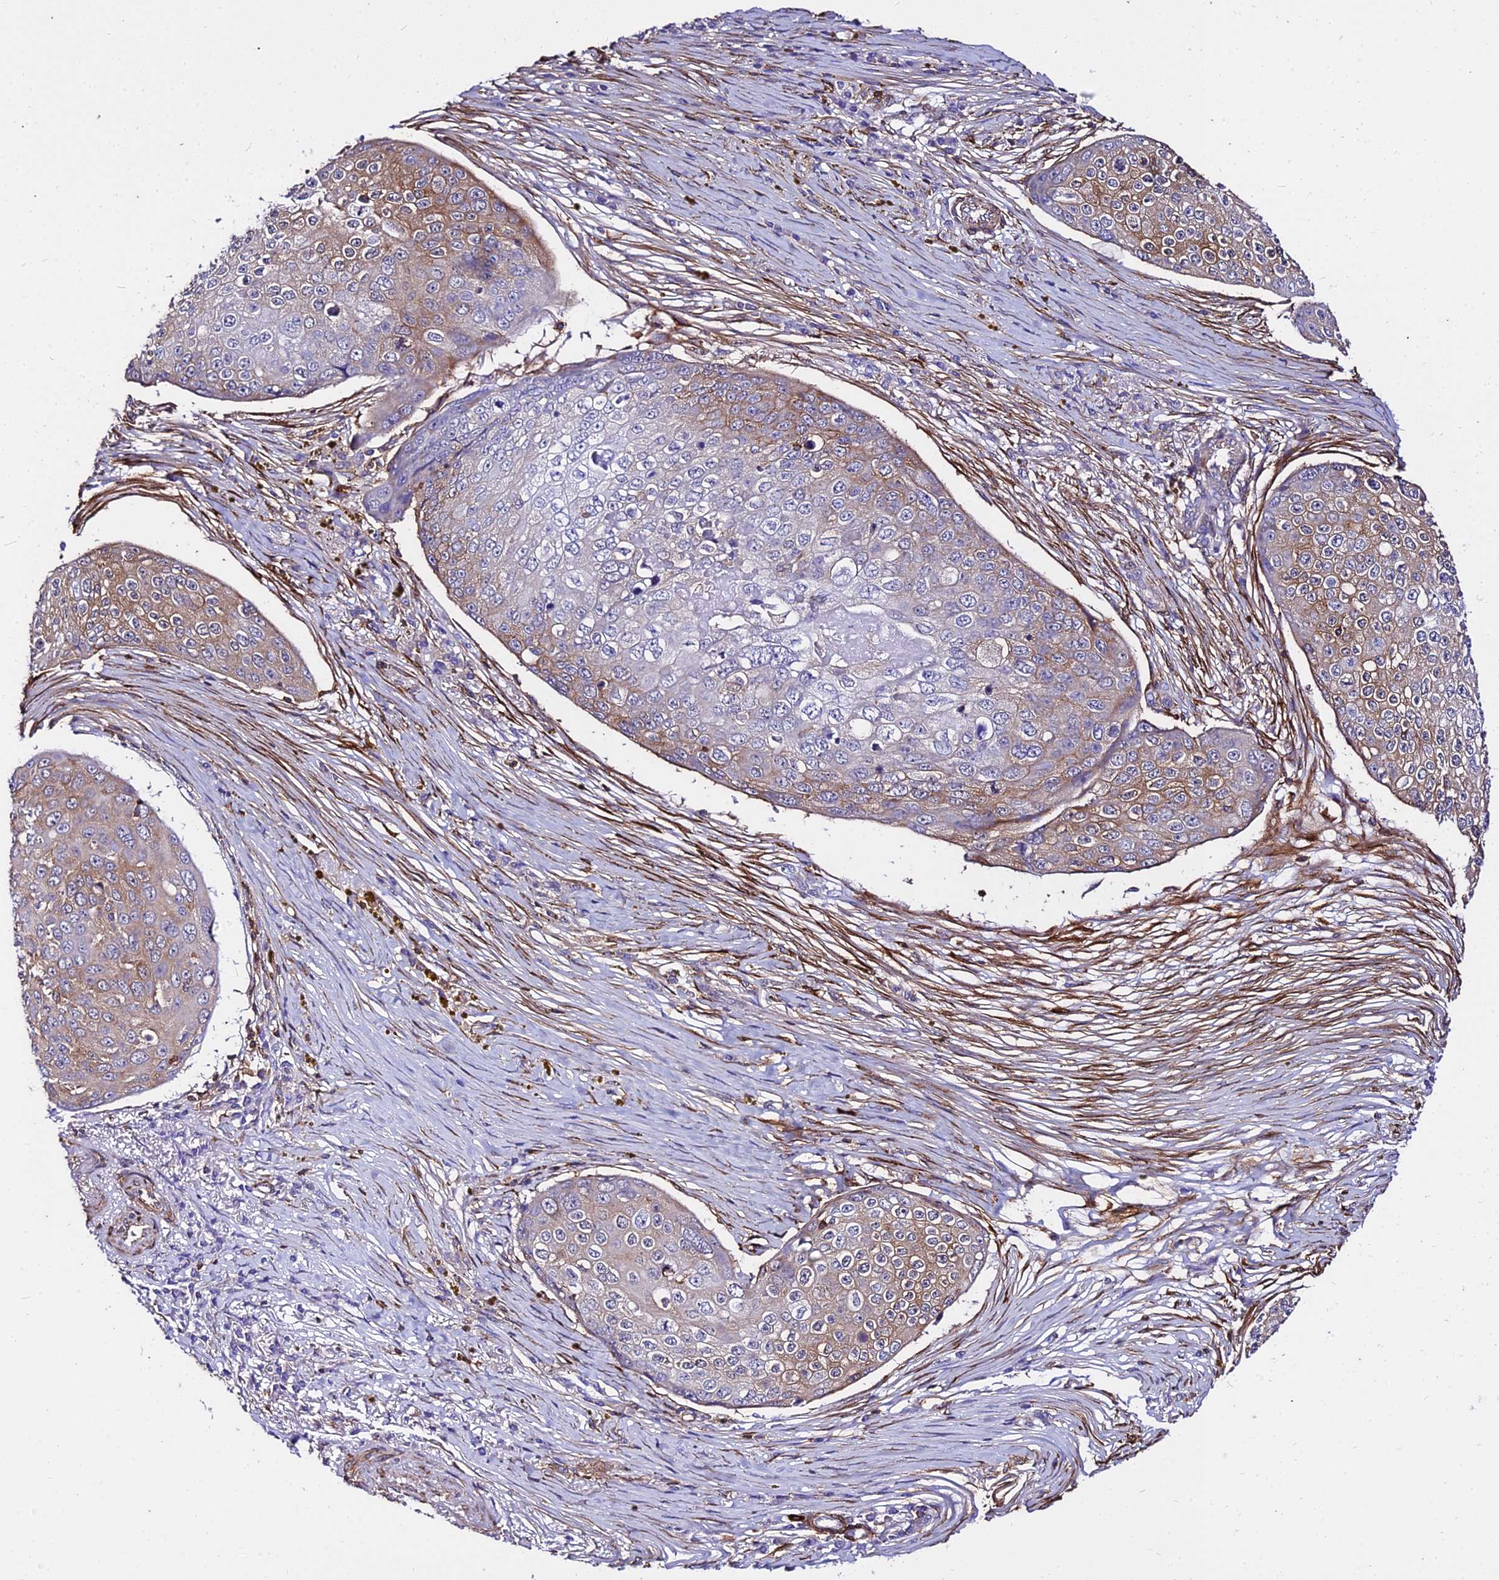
{"staining": {"intensity": "moderate", "quantity": "<25%", "location": "cytoplasmic/membranous"}, "tissue": "skin cancer", "cell_type": "Tumor cells", "image_type": "cancer", "snomed": [{"axis": "morphology", "description": "Squamous cell carcinoma, NOS"}, {"axis": "topography", "description": "Skin"}], "caption": "Squamous cell carcinoma (skin) tissue displays moderate cytoplasmic/membranous staining in approximately <25% of tumor cells, visualized by immunohistochemistry. (IHC, brightfield microscopy, high magnification).", "gene": "CSRP1", "patient": {"sex": "male", "age": 71}}